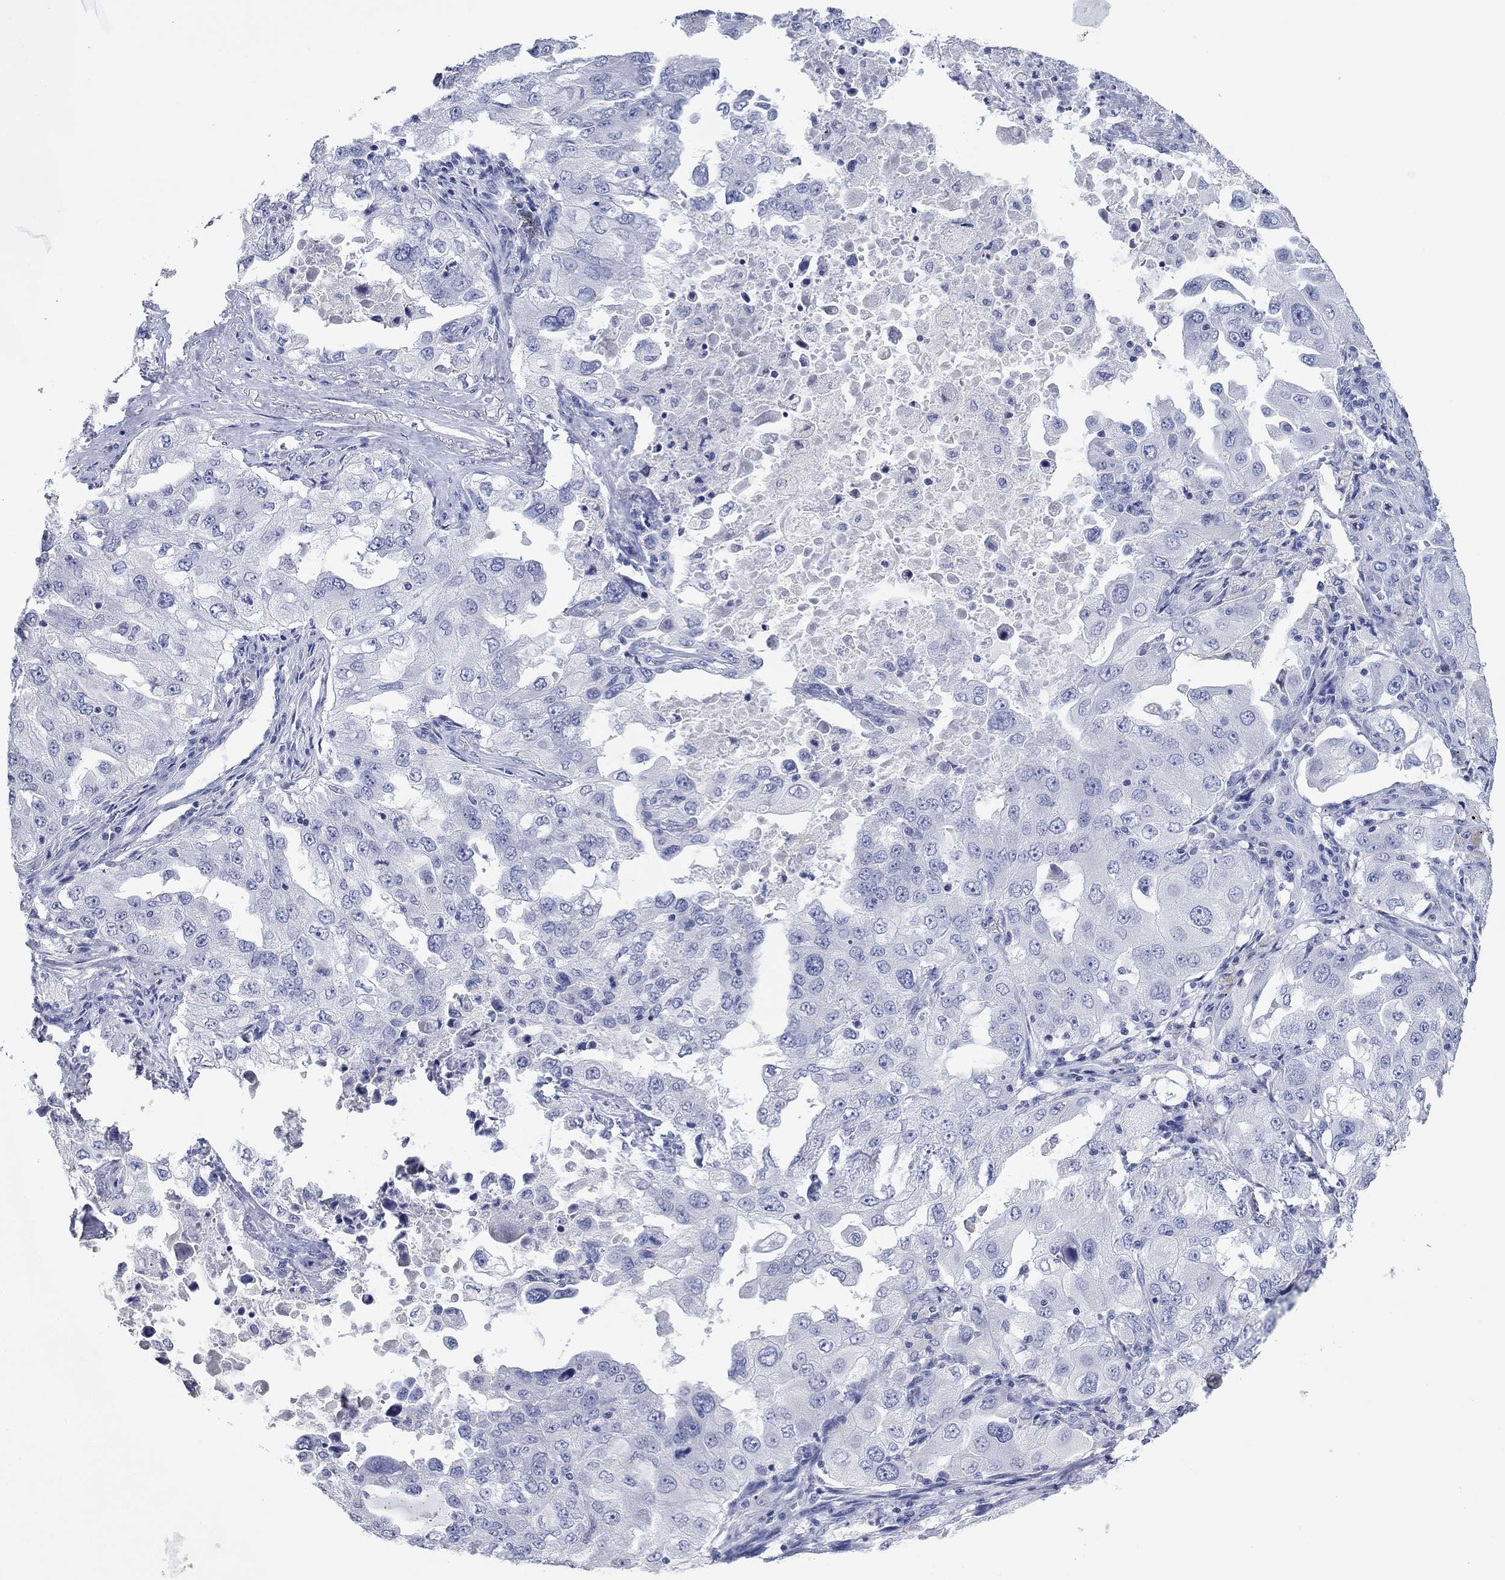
{"staining": {"intensity": "negative", "quantity": "none", "location": "none"}, "tissue": "lung cancer", "cell_type": "Tumor cells", "image_type": "cancer", "snomed": [{"axis": "morphology", "description": "Adenocarcinoma, NOS"}, {"axis": "topography", "description": "Lung"}], "caption": "Adenocarcinoma (lung) was stained to show a protein in brown. There is no significant expression in tumor cells.", "gene": "POU5F1", "patient": {"sex": "female", "age": 61}}